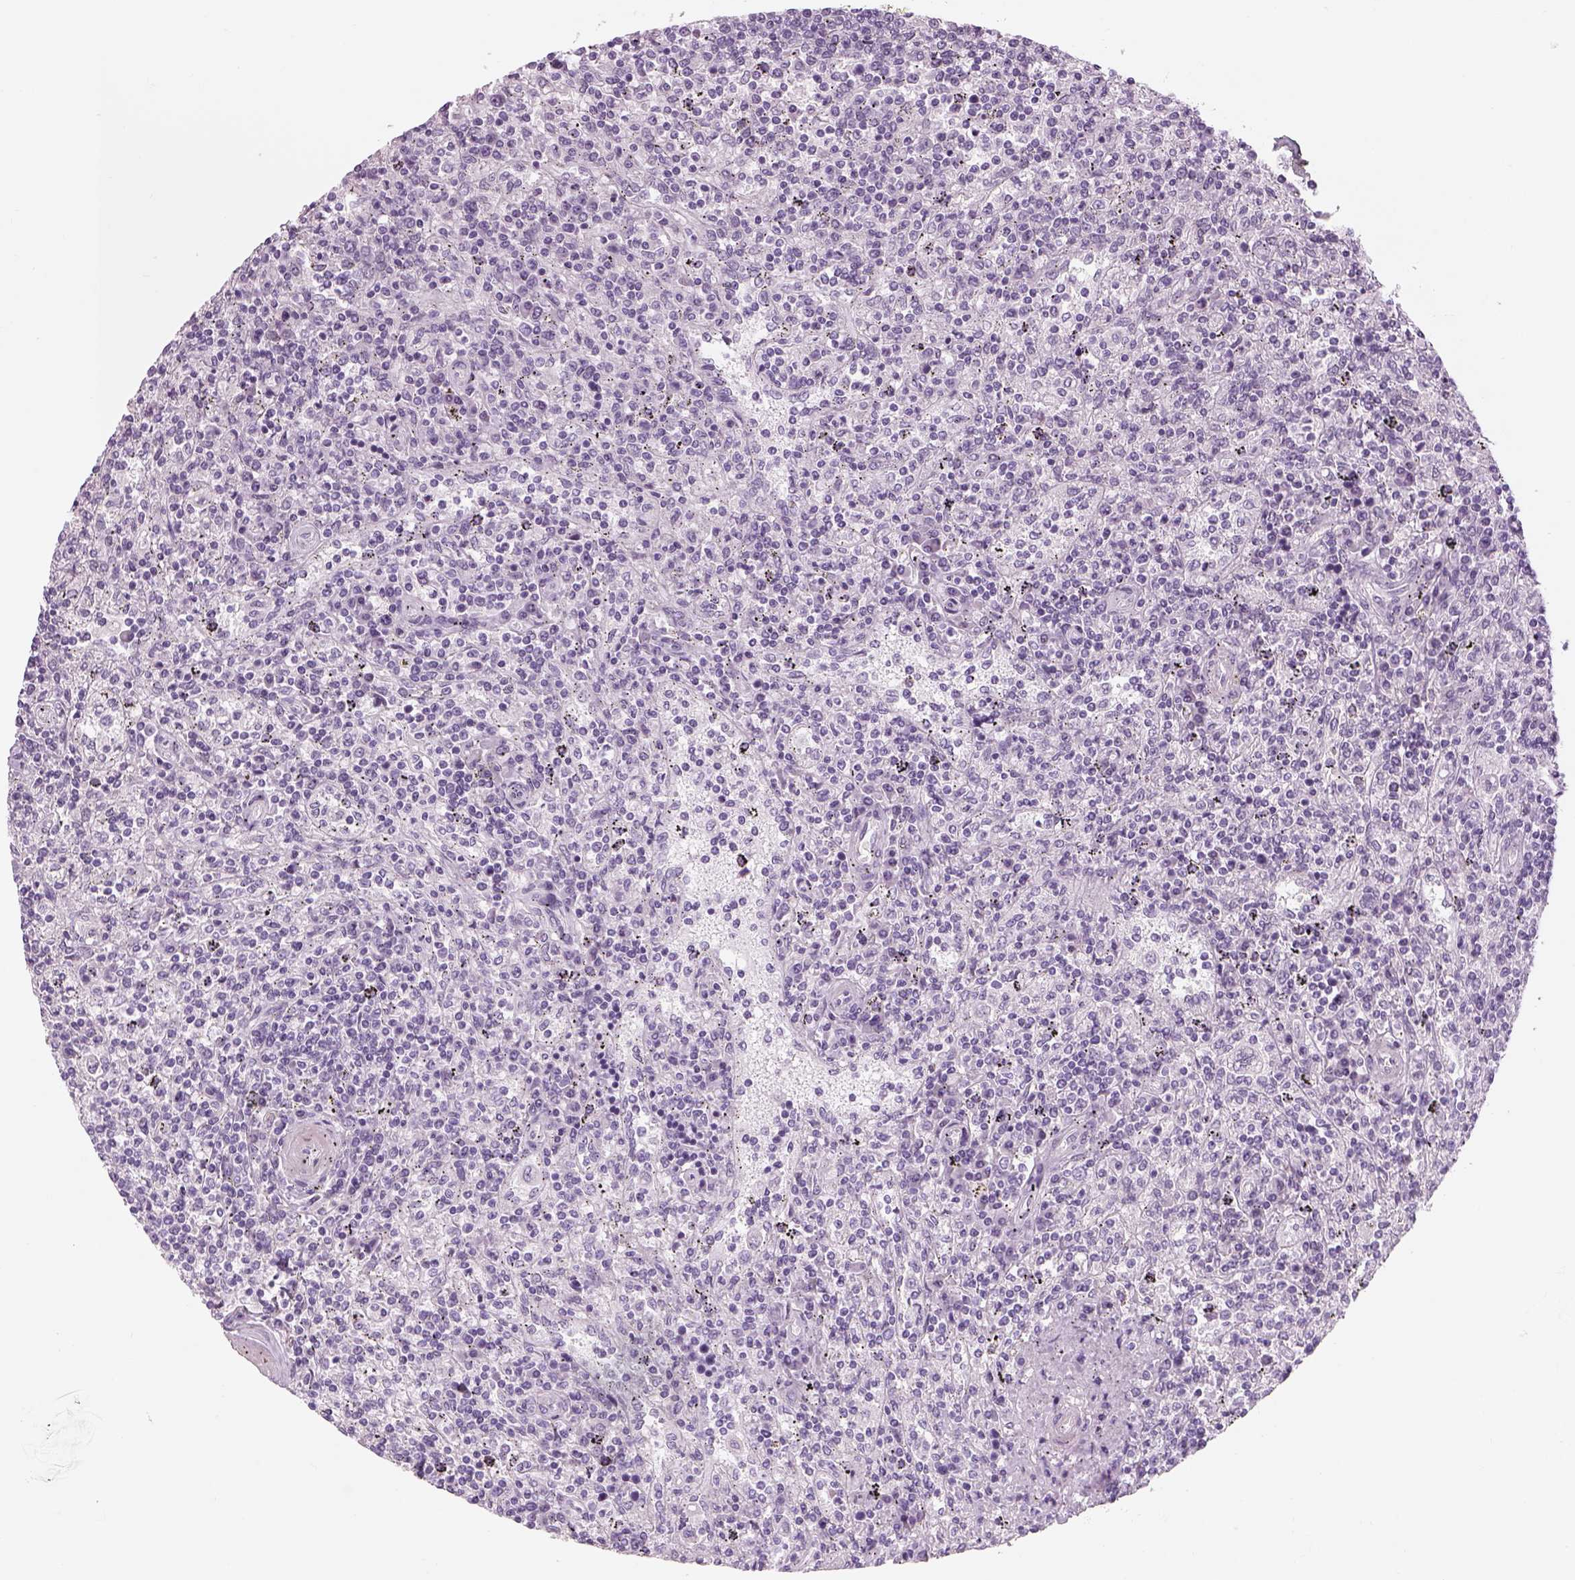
{"staining": {"intensity": "negative", "quantity": "none", "location": "none"}, "tissue": "lymphoma", "cell_type": "Tumor cells", "image_type": "cancer", "snomed": [{"axis": "morphology", "description": "Malignant lymphoma, non-Hodgkin's type, Low grade"}, {"axis": "topography", "description": "Spleen"}], "caption": "IHC histopathology image of malignant lymphoma, non-Hodgkin's type (low-grade) stained for a protein (brown), which reveals no positivity in tumor cells.", "gene": "KCNMB4", "patient": {"sex": "male", "age": 62}}